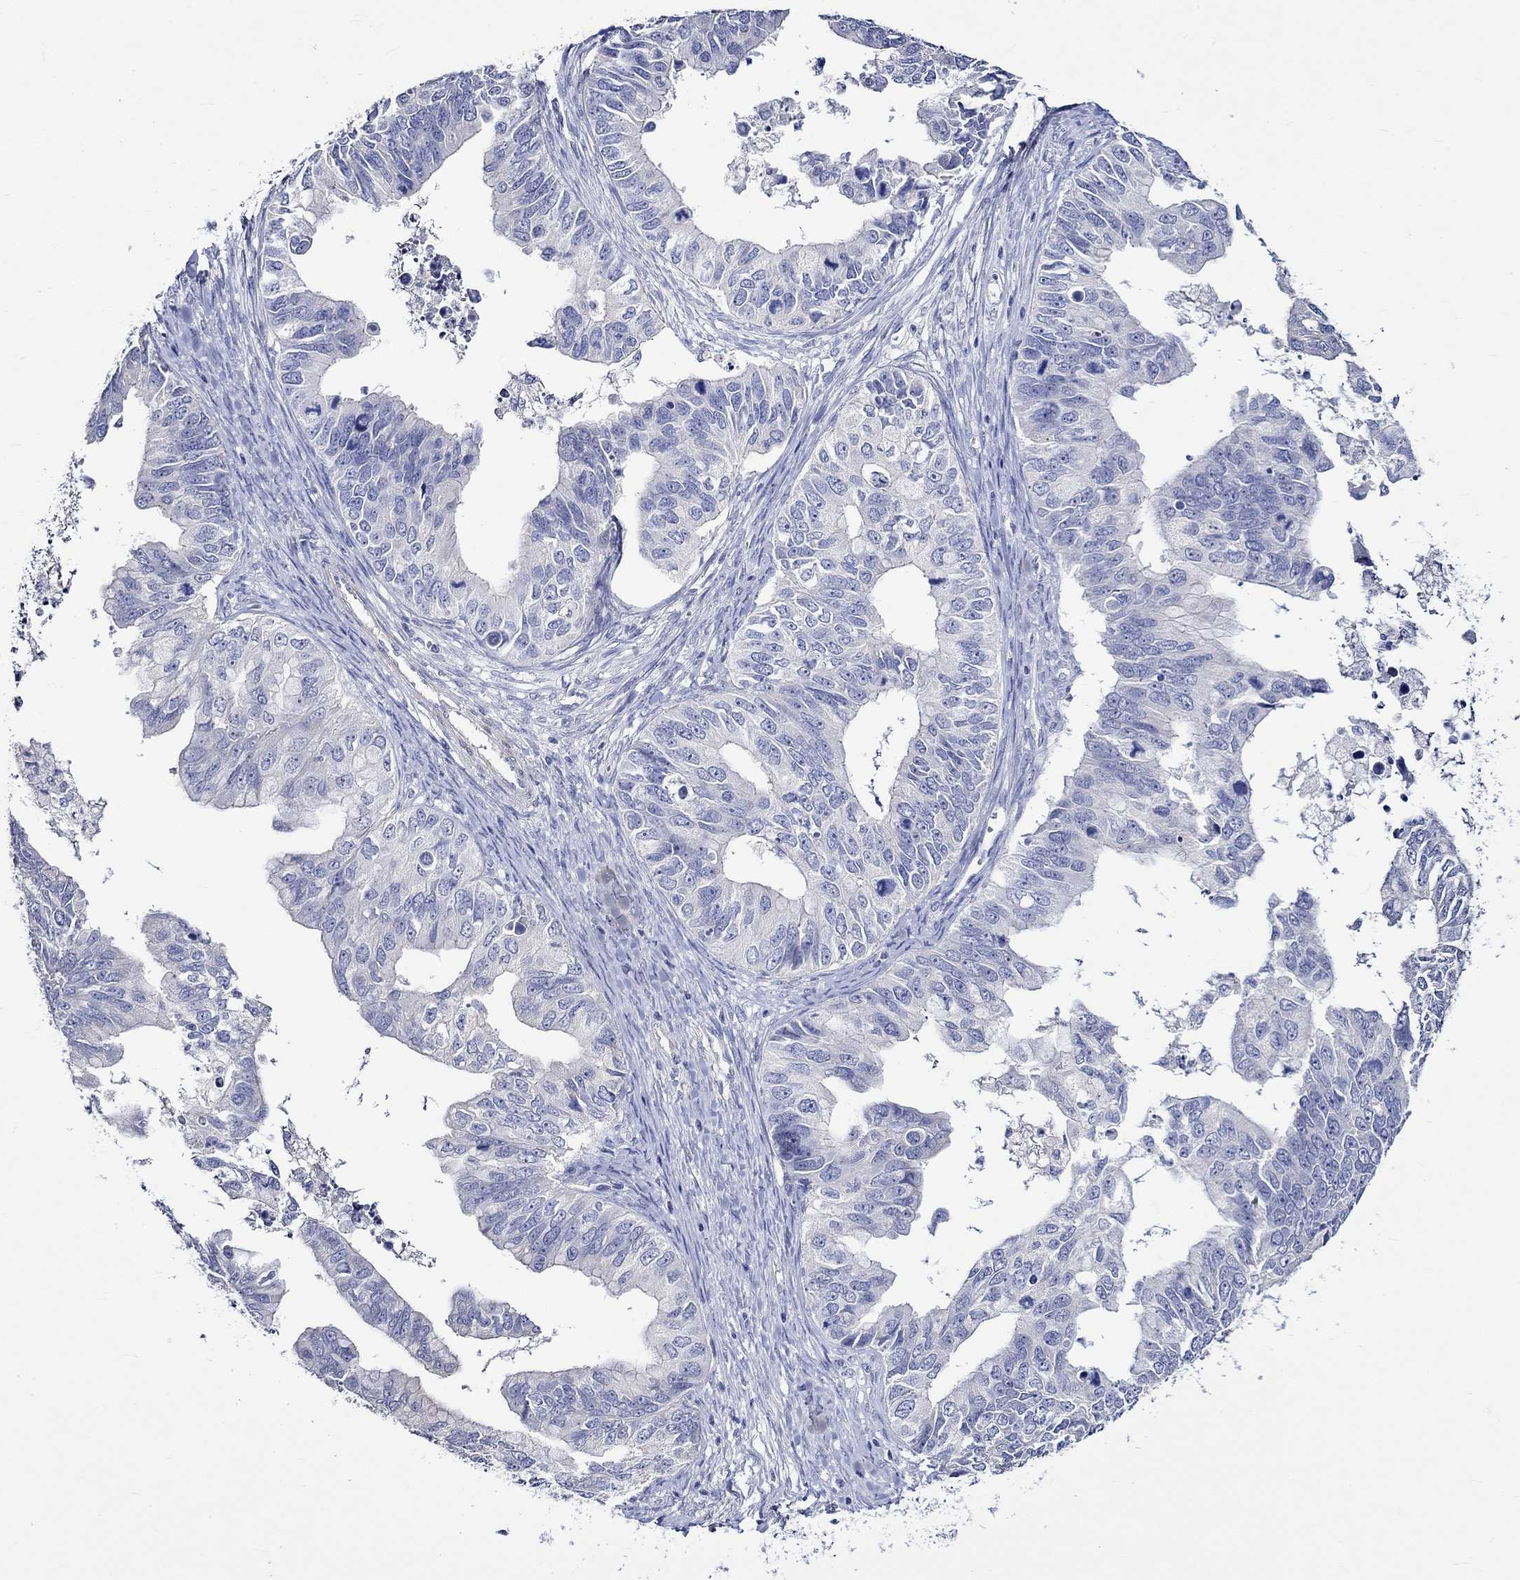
{"staining": {"intensity": "negative", "quantity": "none", "location": "none"}, "tissue": "ovarian cancer", "cell_type": "Tumor cells", "image_type": "cancer", "snomed": [{"axis": "morphology", "description": "Cystadenocarcinoma, mucinous, NOS"}, {"axis": "topography", "description": "Ovary"}], "caption": "This is a histopathology image of immunohistochemistry staining of ovarian mucinous cystadenocarcinoma, which shows no staining in tumor cells.", "gene": "CRYAB", "patient": {"sex": "female", "age": 76}}